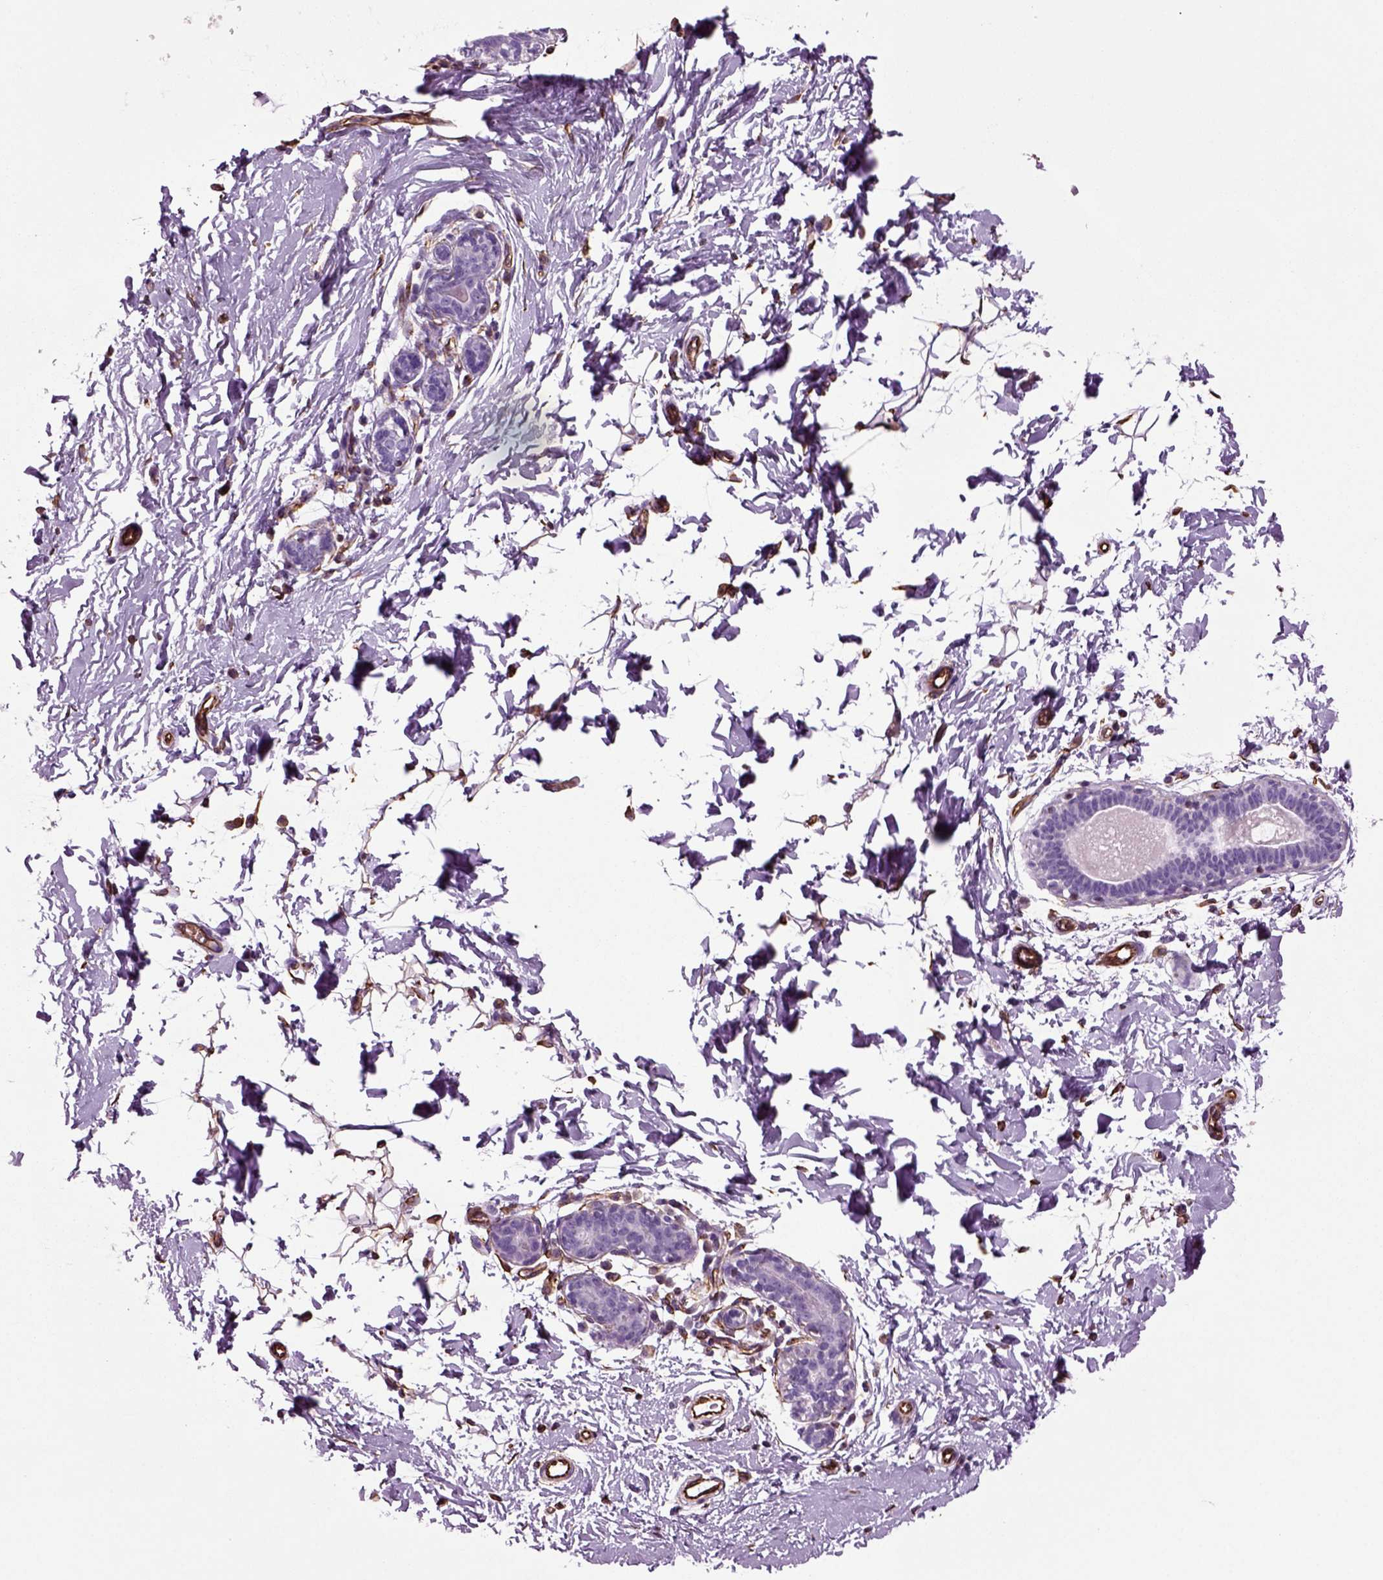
{"staining": {"intensity": "negative", "quantity": "none", "location": "none"}, "tissue": "breast", "cell_type": "Adipocytes", "image_type": "normal", "snomed": [{"axis": "morphology", "description": "Normal tissue, NOS"}, {"axis": "topography", "description": "Breast"}], "caption": "Human breast stained for a protein using IHC shows no positivity in adipocytes.", "gene": "ACER3", "patient": {"sex": "female", "age": 37}}